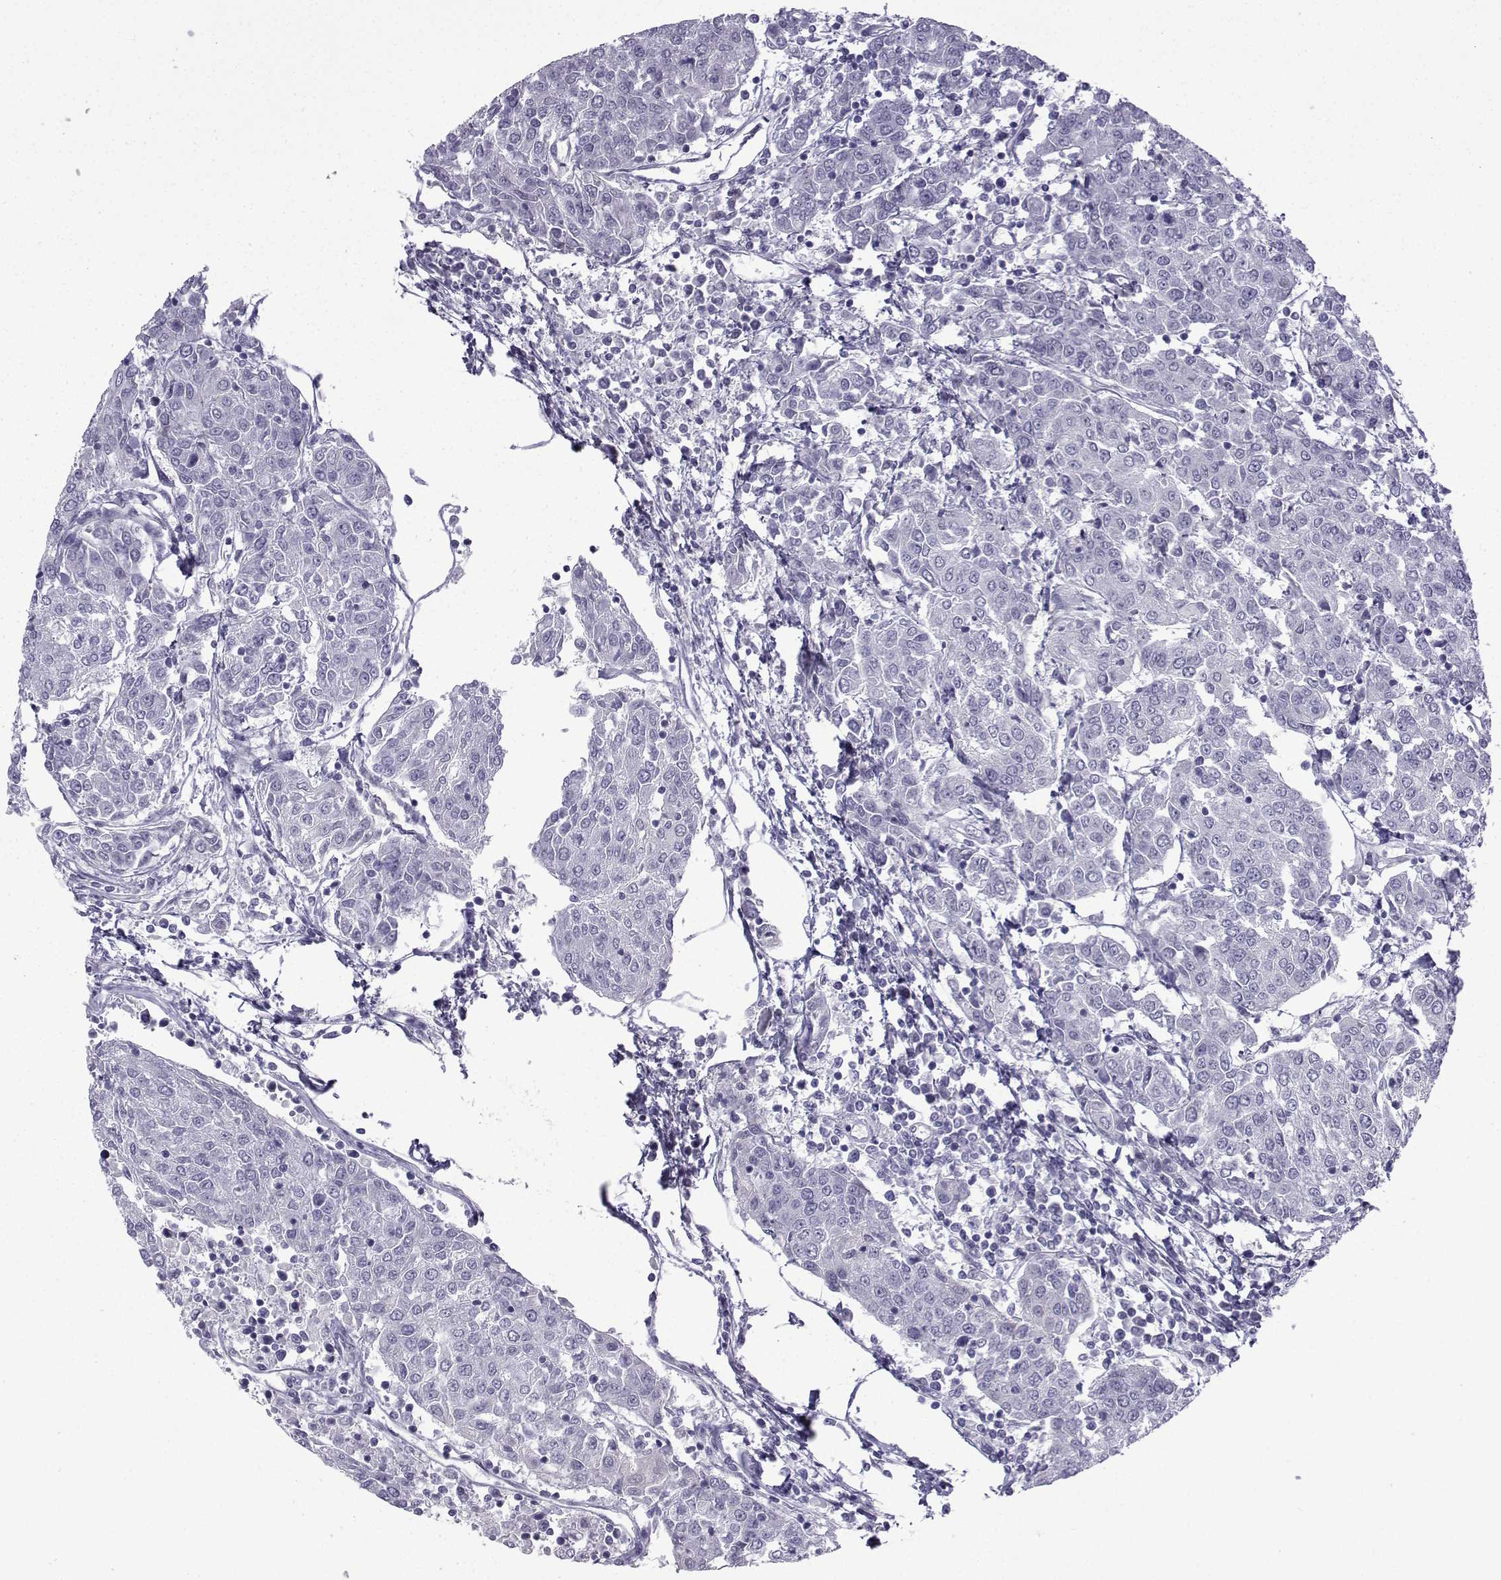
{"staining": {"intensity": "negative", "quantity": "none", "location": "none"}, "tissue": "urothelial cancer", "cell_type": "Tumor cells", "image_type": "cancer", "snomed": [{"axis": "morphology", "description": "Urothelial carcinoma, High grade"}, {"axis": "topography", "description": "Urinary bladder"}], "caption": "An image of human urothelial carcinoma (high-grade) is negative for staining in tumor cells. (Stains: DAB immunohistochemistry (IHC) with hematoxylin counter stain, Microscopy: brightfield microscopy at high magnification).", "gene": "CFAP53", "patient": {"sex": "female", "age": 85}}